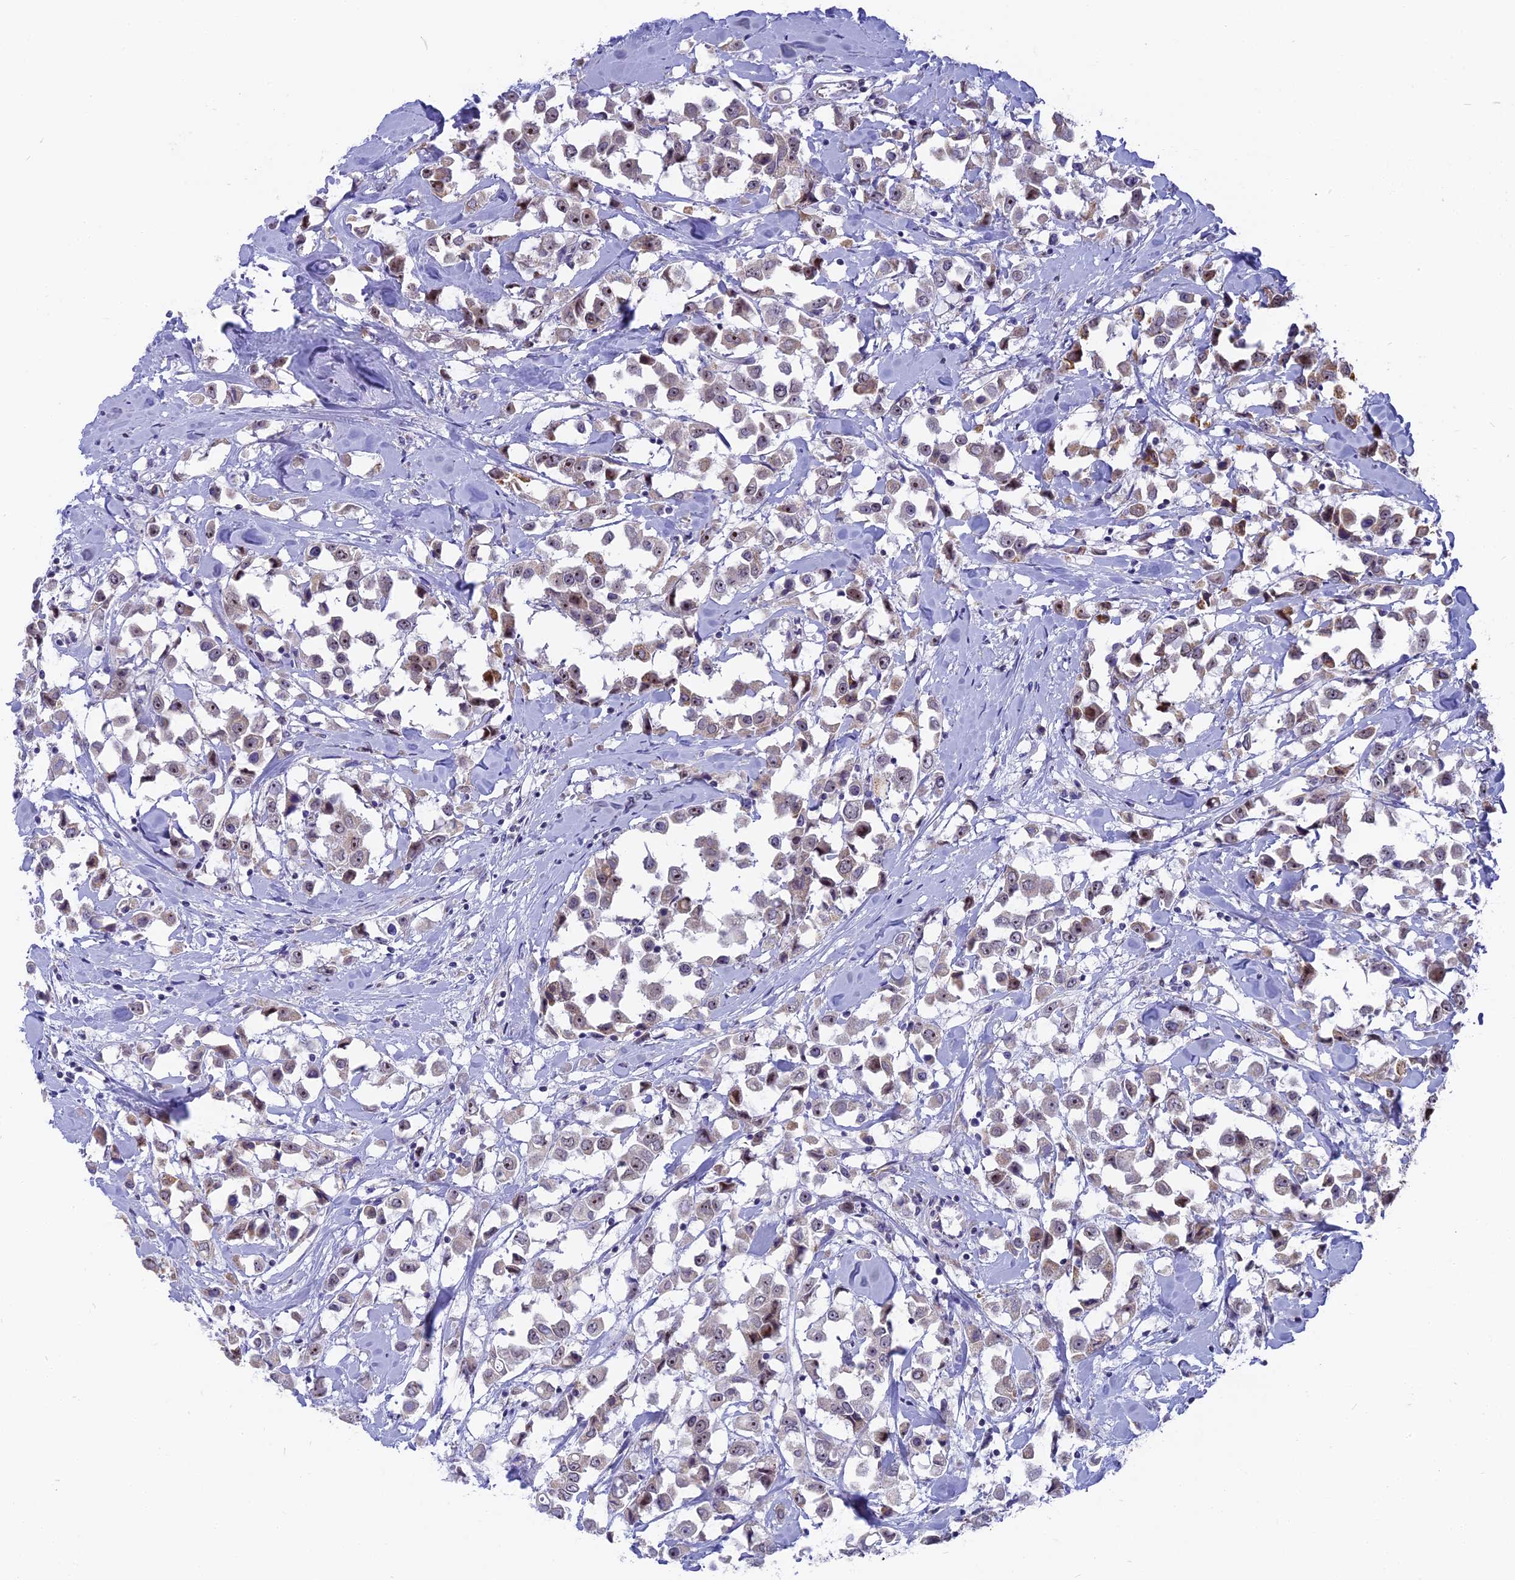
{"staining": {"intensity": "moderate", "quantity": "<25%", "location": "cytoplasmic/membranous,nuclear"}, "tissue": "breast cancer", "cell_type": "Tumor cells", "image_type": "cancer", "snomed": [{"axis": "morphology", "description": "Duct carcinoma"}, {"axis": "topography", "description": "Breast"}], "caption": "Breast cancer stained with DAB immunohistochemistry demonstrates low levels of moderate cytoplasmic/membranous and nuclear positivity in about <25% of tumor cells.", "gene": "DTWD1", "patient": {"sex": "female", "age": 61}}